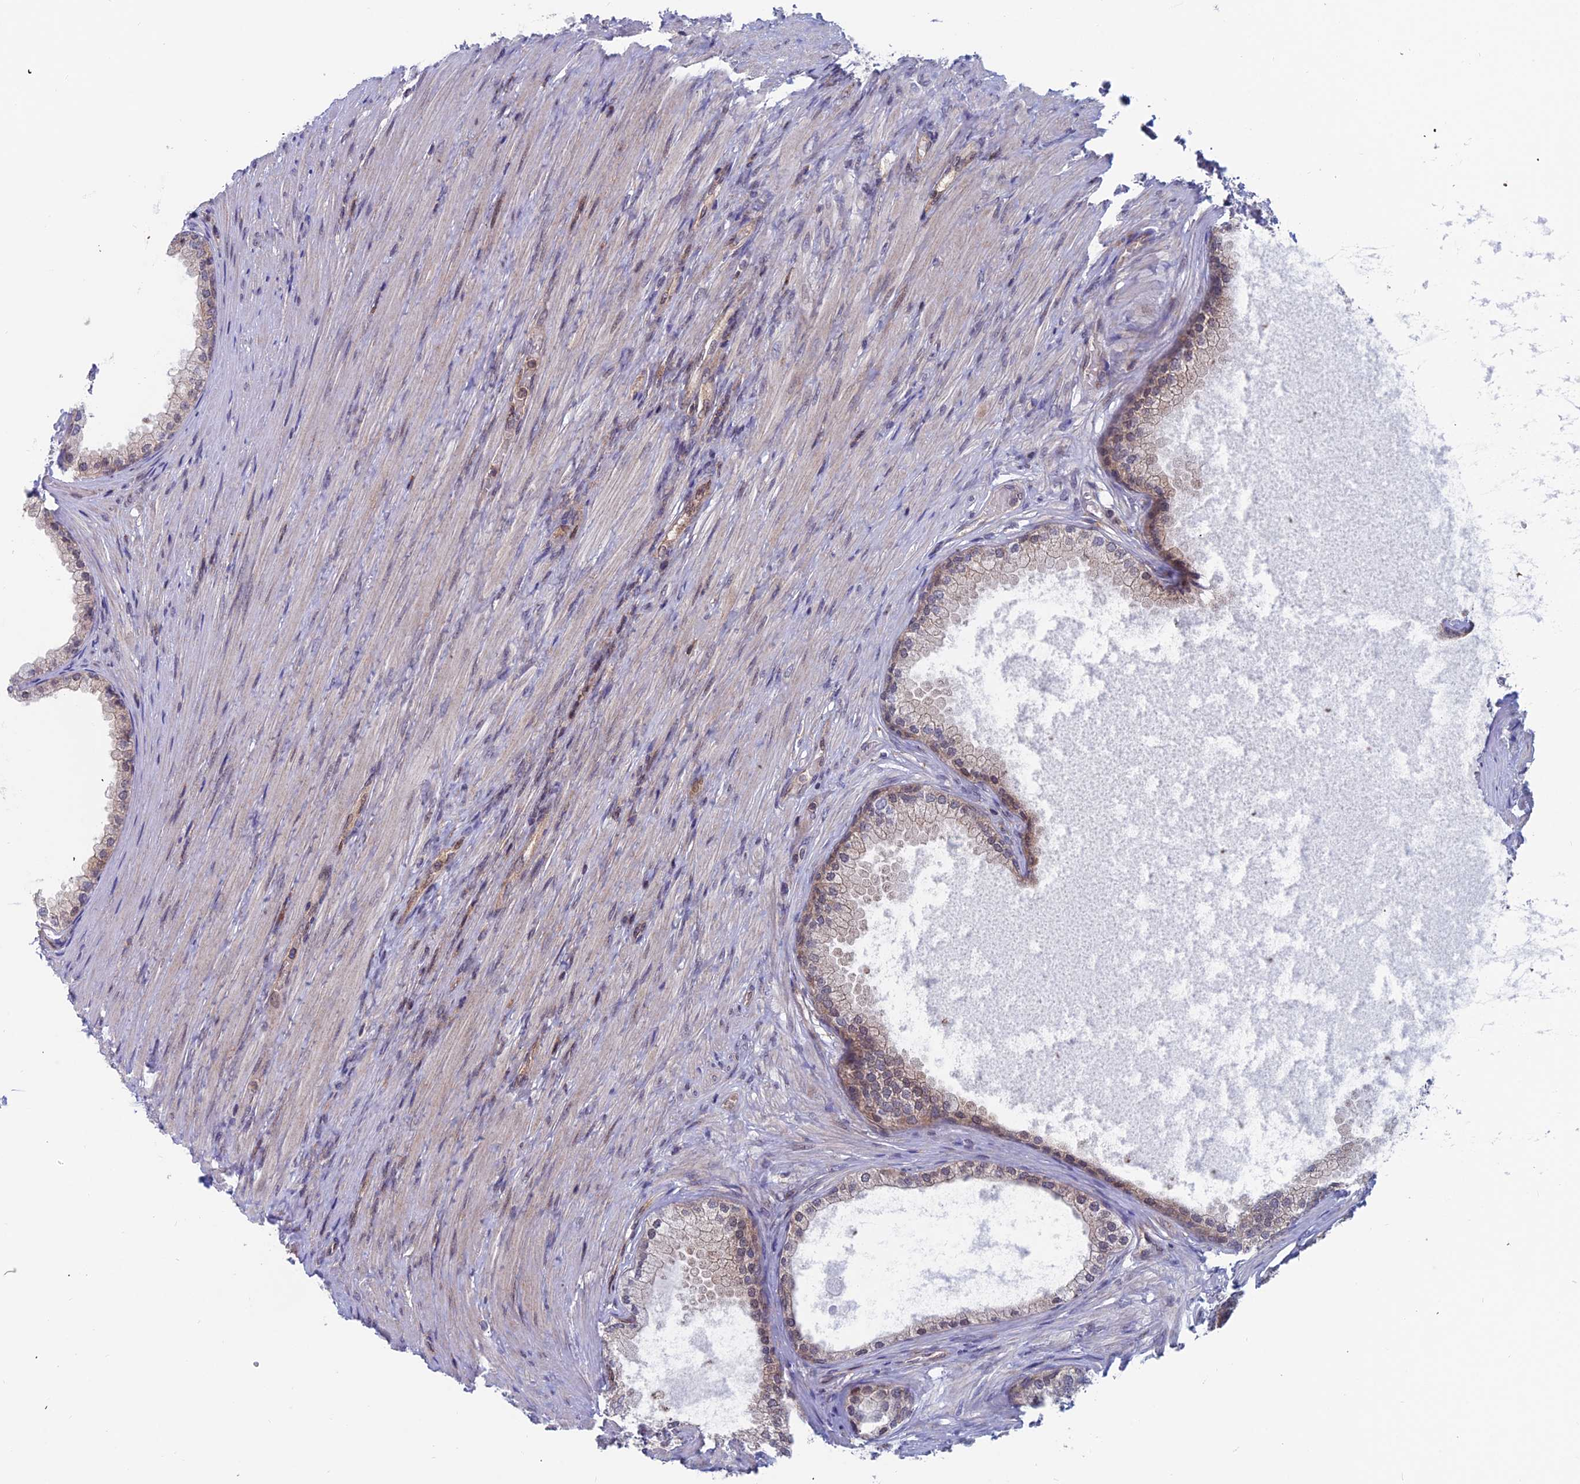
{"staining": {"intensity": "weak", "quantity": "25%-75%", "location": "cytoplasmic/membranous"}, "tissue": "prostate", "cell_type": "Glandular cells", "image_type": "normal", "snomed": [{"axis": "morphology", "description": "Normal tissue, NOS"}, {"axis": "topography", "description": "Prostate"}], "caption": "Prostate stained for a protein (brown) shows weak cytoplasmic/membranous positive positivity in about 25%-75% of glandular cells.", "gene": "IGBP1", "patient": {"sex": "male", "age": 76}}